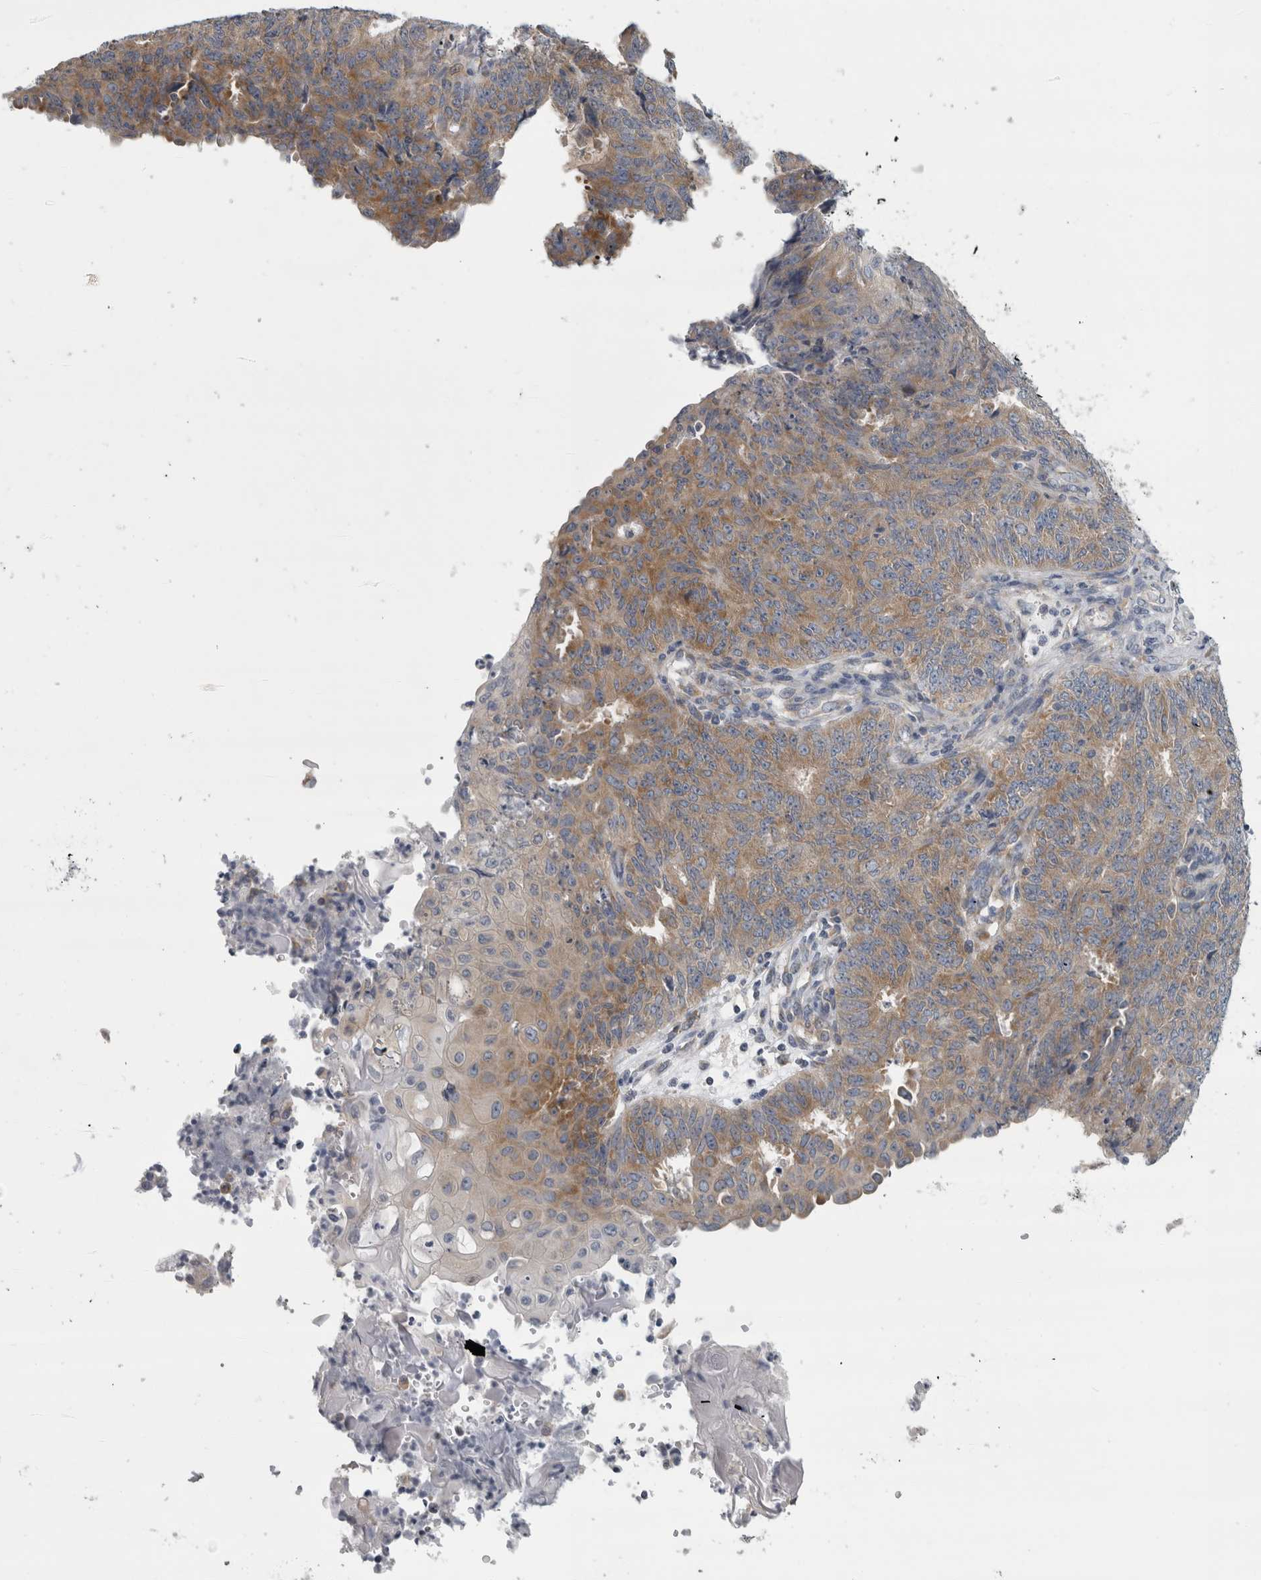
{"staining": {"intensity": "moderate", "quantity": ">75%", "location": "cytoplasmic/membranous"}, "tissue": "endometrial cancer", "cell_type": "Tumor cells", "image_type": "cancer", "snomed": [{"axis": "morphology", "description": "Adenocarcinoma, NOS"}, {"axis": "topography", "description": "Endometrium"}], "caption": "Immunohistochemical staining of human adenocarcinoma (endometrial) demonstrates medium levels of moderate cytoplasmic/membranous staining in approximately >75% of tumor cells.", "gene": "PRRC2C", "patient": {"sex": "female", "age": 32}}